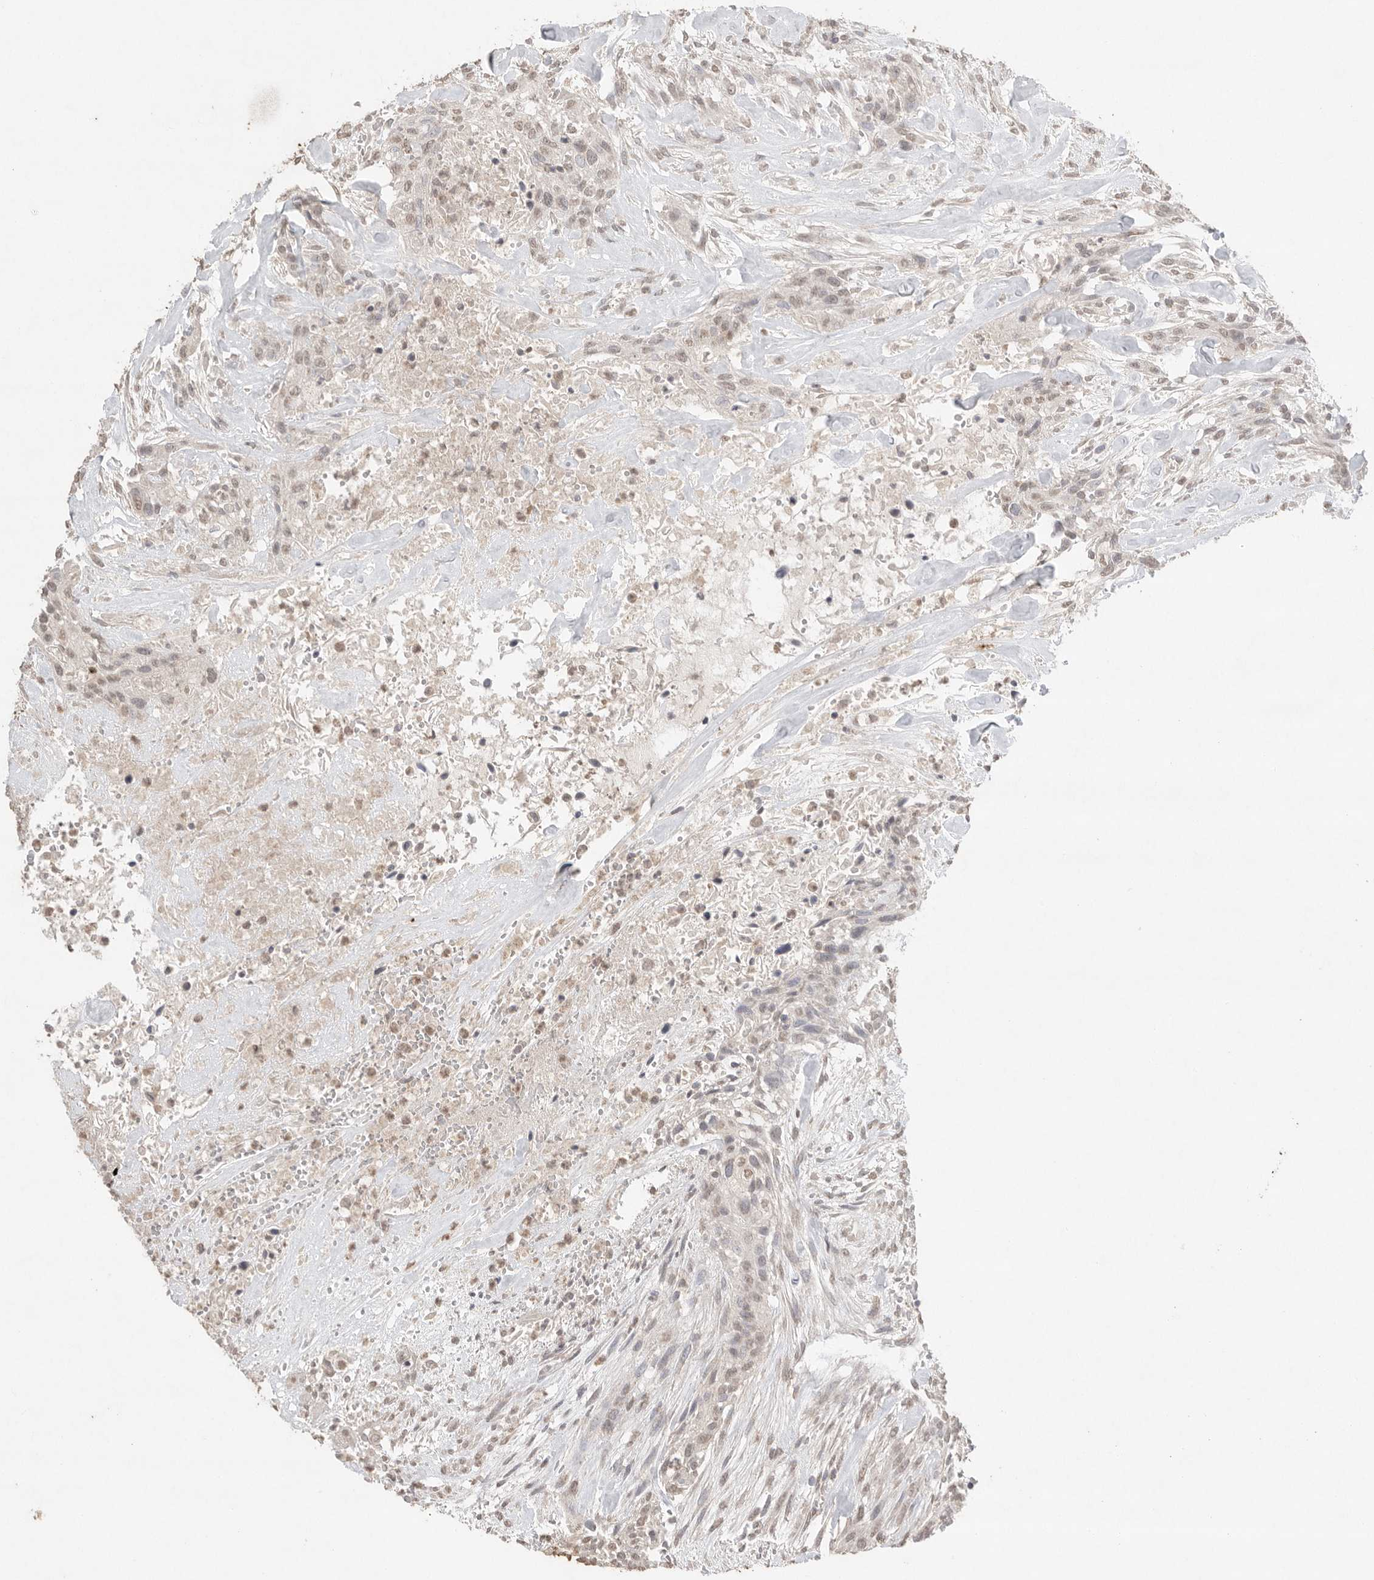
{"staining": {"intensity": "weak", "quantity": ">75%", "location": "nuclear"}, "tissue": "urothelial cancer", "cell_type": "Tumor cells", "image_type": "cancer", "snomed": [{"axis": "morphology", "description": "Urothelial carcinoma, High grade"}, {"axis": "topography", "description": "Urinary bladder"}], "caption": "Weak nuclear protein staining is identified in approximately >75% of tumor cells in high-grade urothelial carcinoma.", "gene": "KLK5", "patient": {"sex": "male", "age": 35}}